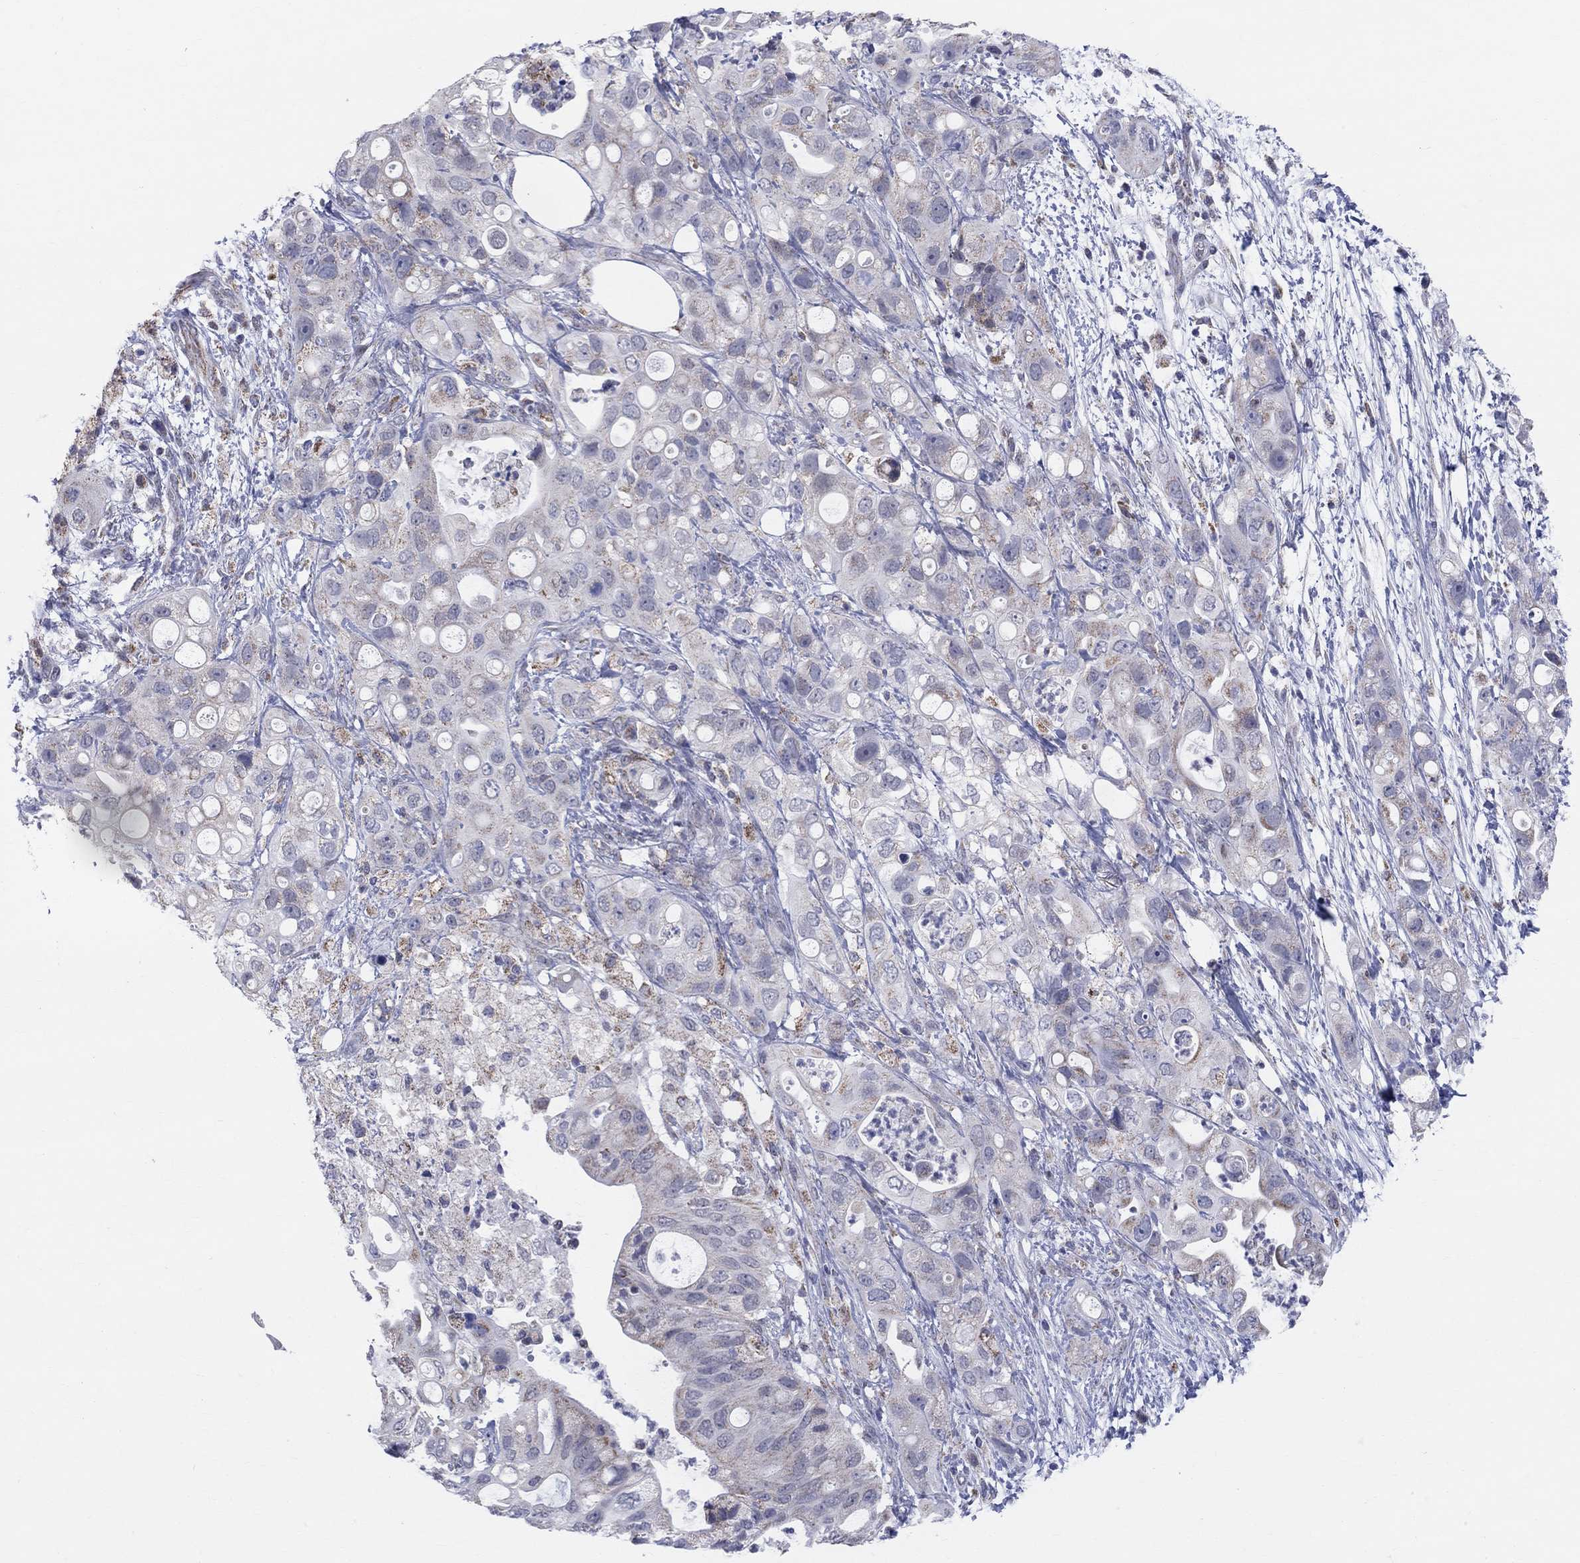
{"staining": {"intensity": "negative", "quantity": "none", "location": "none"}, "tissue": "pancreatic cancer", "cell_type": "Tumor cells", "image_type": "cancer", "snomed": [{"axis": "morphology", "description": "Adenocarcinoma, NOS"}, {"axis": "topography", "description": "Pancreas"}], "caption": "Human pancreatic cancer stained for a protein using immunohistochemistry (IHC) demonstrates no staining in tumor cells.", "gene": "KISS1R", "patient": {"sex": "female", "age": 72}}